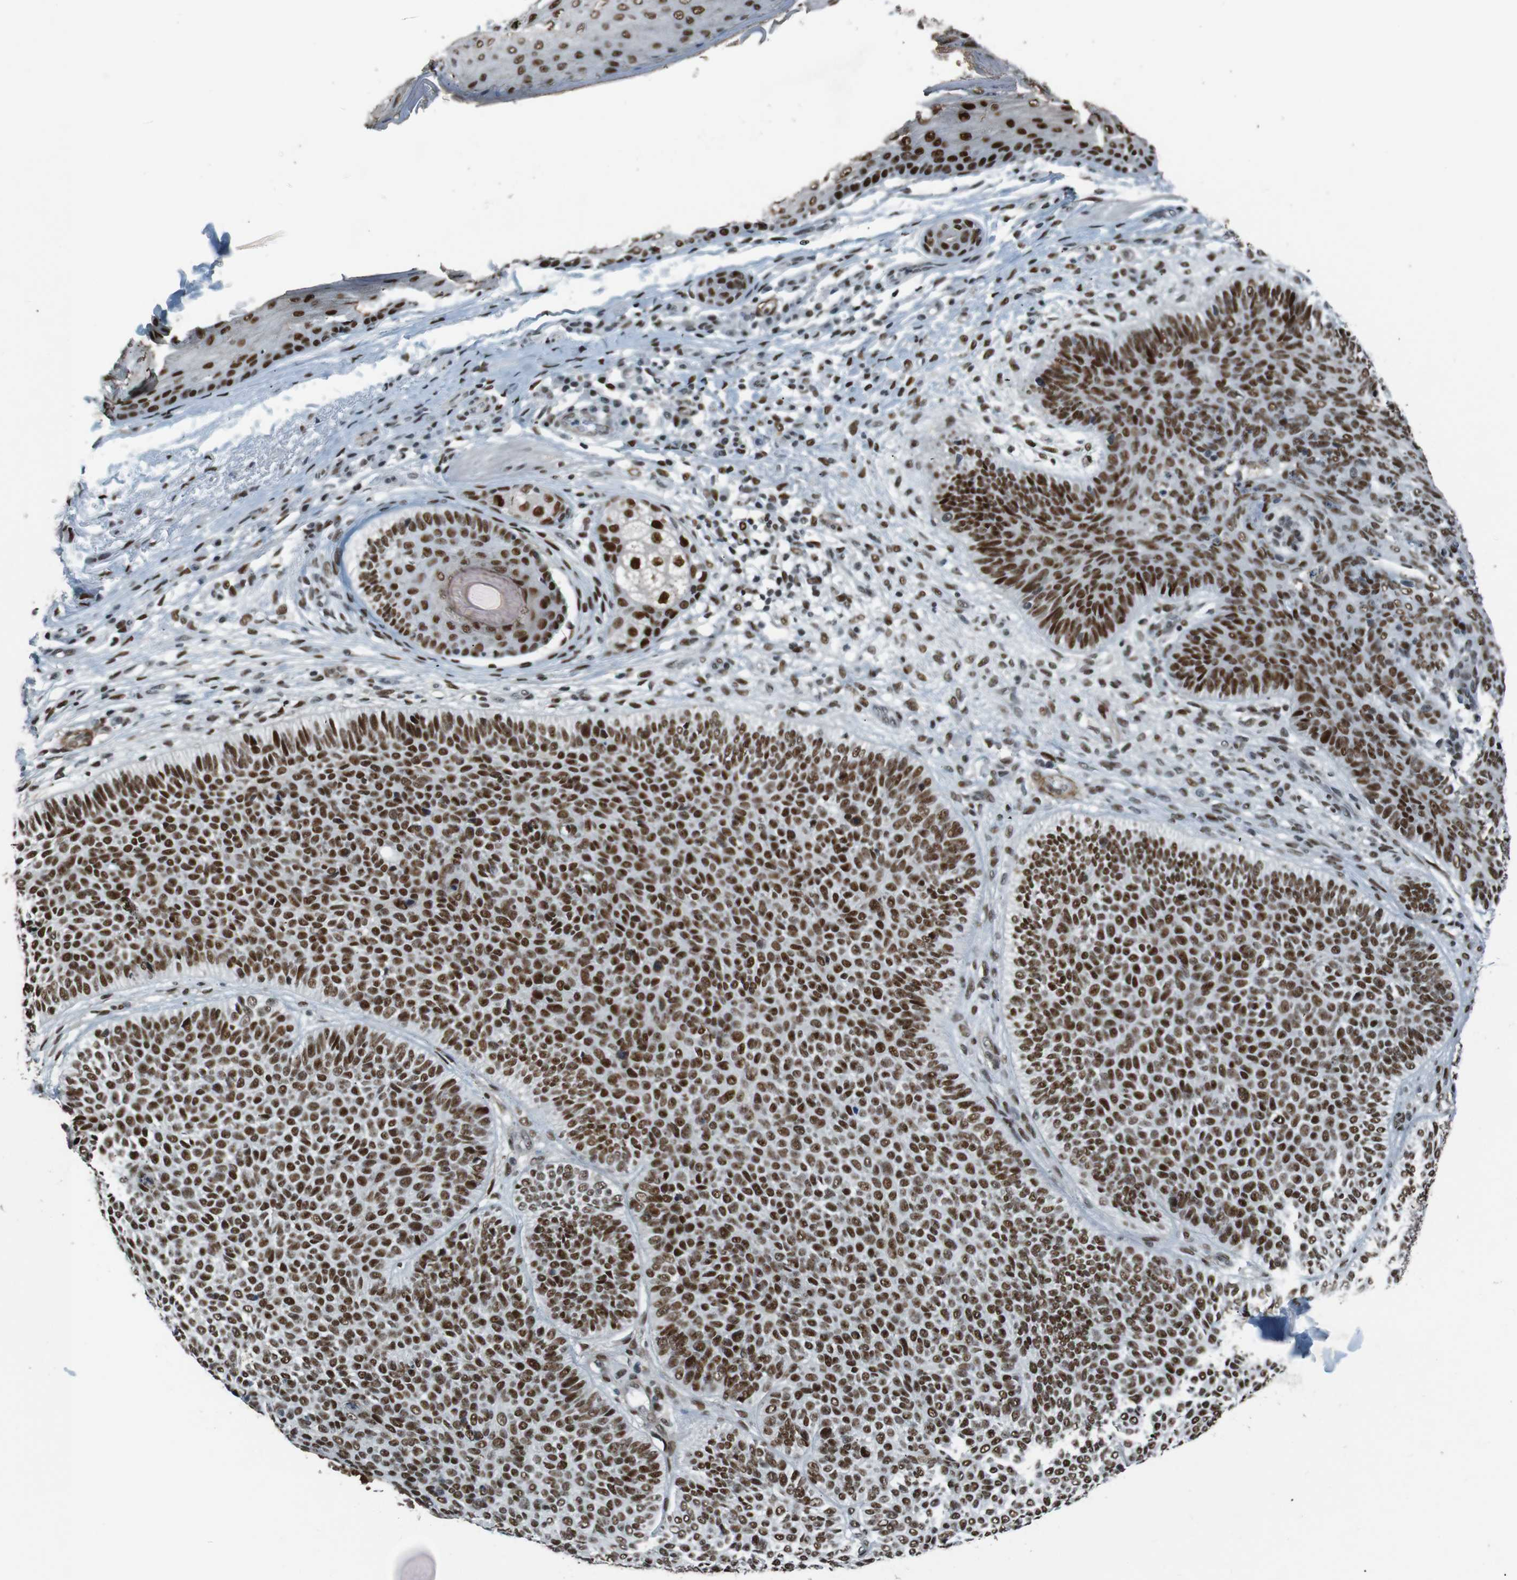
{"staining": {"intensity": "strong", "quantity": ">75%", "location": "nuclear"}, "tissue": "skin cancer", "cell_type": "Tumor cells", "image_type": "cancer", "snomed": [{"axis": "morphology", "description": "Normal tissue, NOS"}, {"axis": "morphology", "description": "Basal cell carcinoma"}, {"axis": "topography", "description": "Skin"}], "caption": "The histopathology image displays a brown stain indicating the presence of a protein in the nuclear of tumor cells in skin cancer. Using DAB (brown) and hematoxylin (blue) stains, captured at high magnification using brightfield microscopy.", "gene": "HEXIM1", "patient": {"sex": "male", "age": 52}}